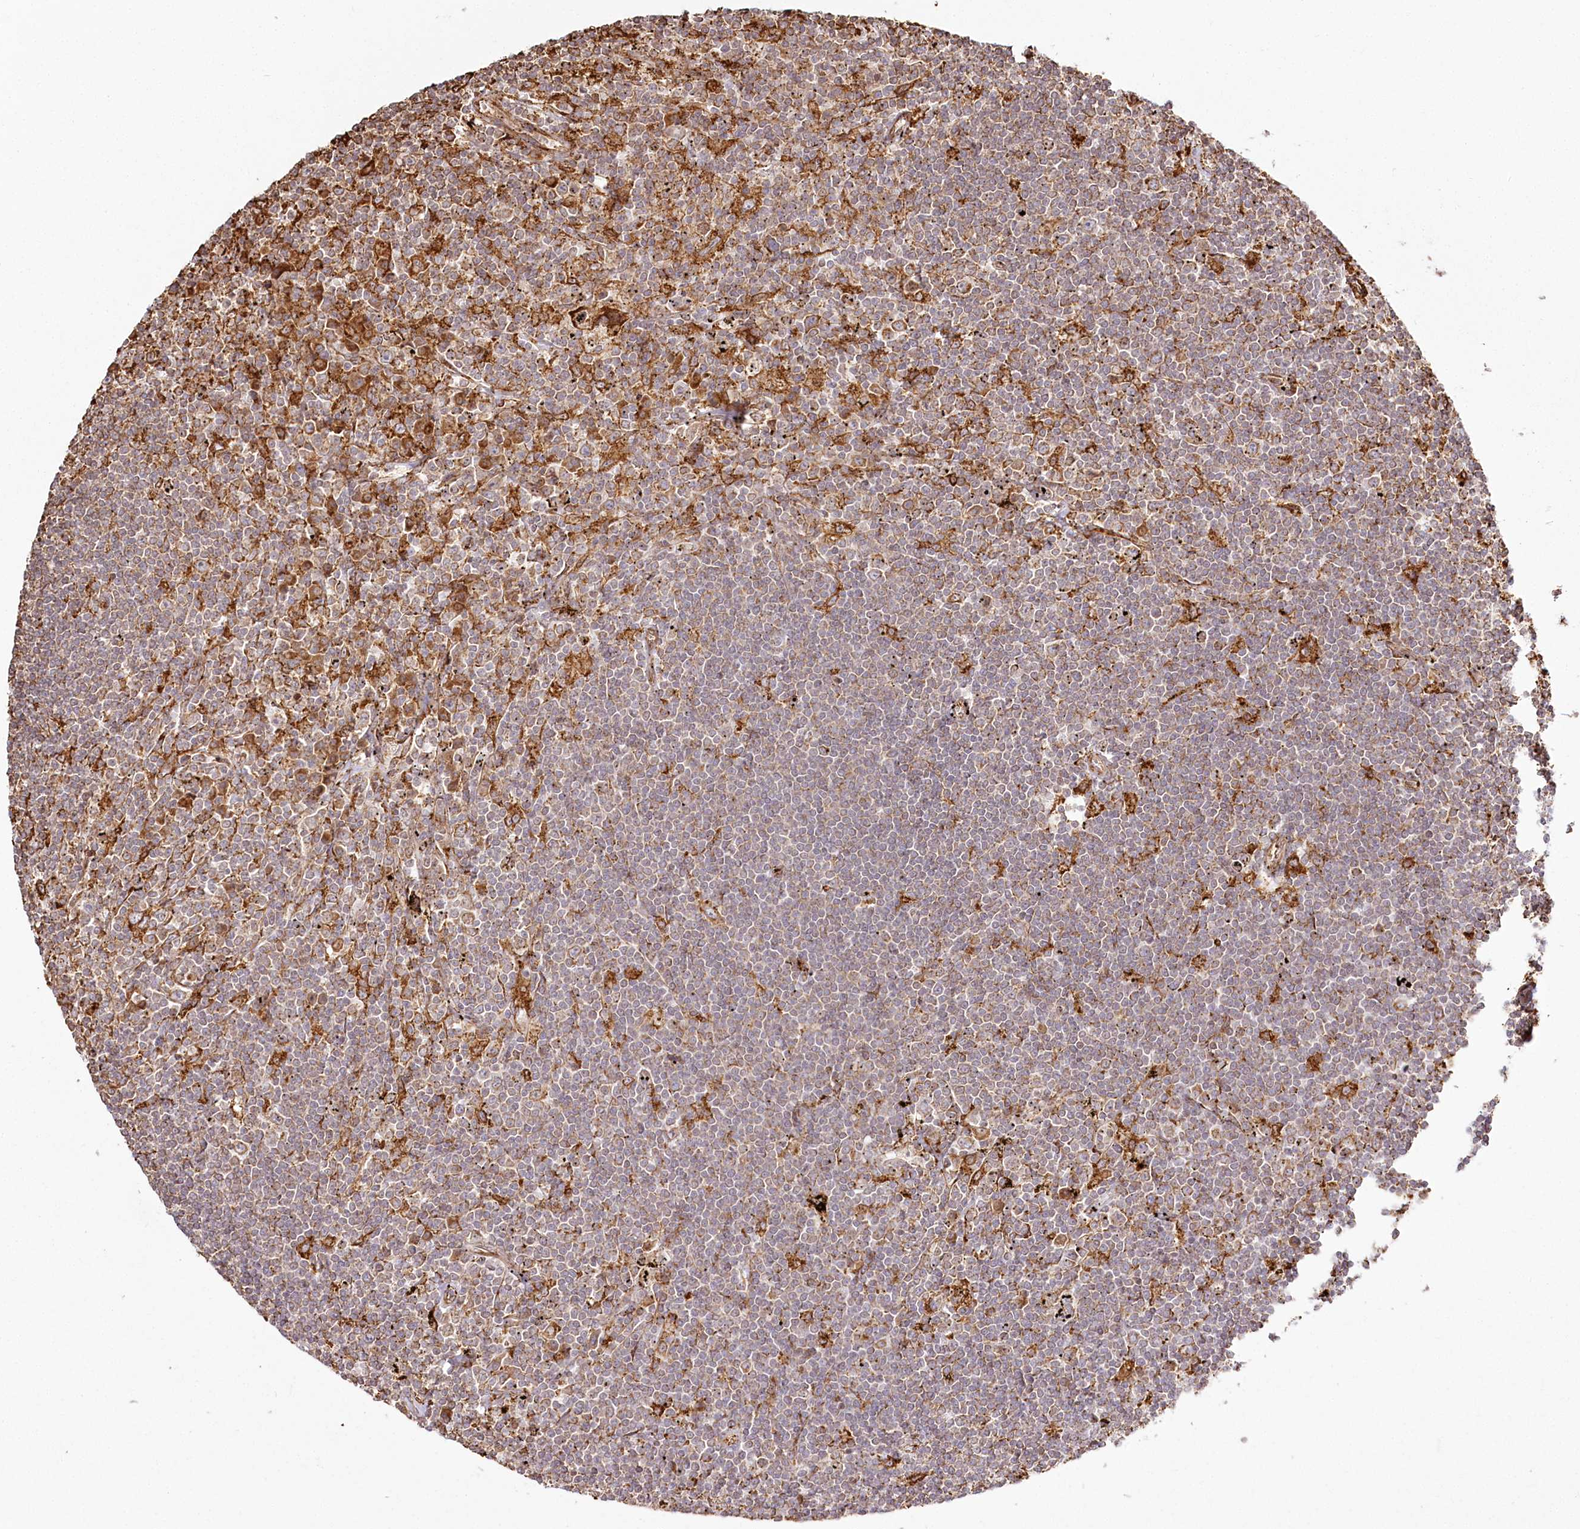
{"staining": {"intensity": "moderate", "quantity": ">75%", "location": "cytoplasmic/membranous"}, "tissue": "lymphoma", "cell_type": "Tumor cells", "image_type": "cancer", "snomed": [{"axis": "morphology", "description": "Malignant lymphoma, non-Hodgkin's type, Low grade"}, {"axis": "topography", "description": "Spleen"}], "caption": "Protein expression by immunohistochemistry (IHC) reveals moderate cytoplasmic/membranous expression in about >75% of tumor cells in lymphoma.", "gene": "FAM13A", "patient": {"sex": "male", "age": 76}}